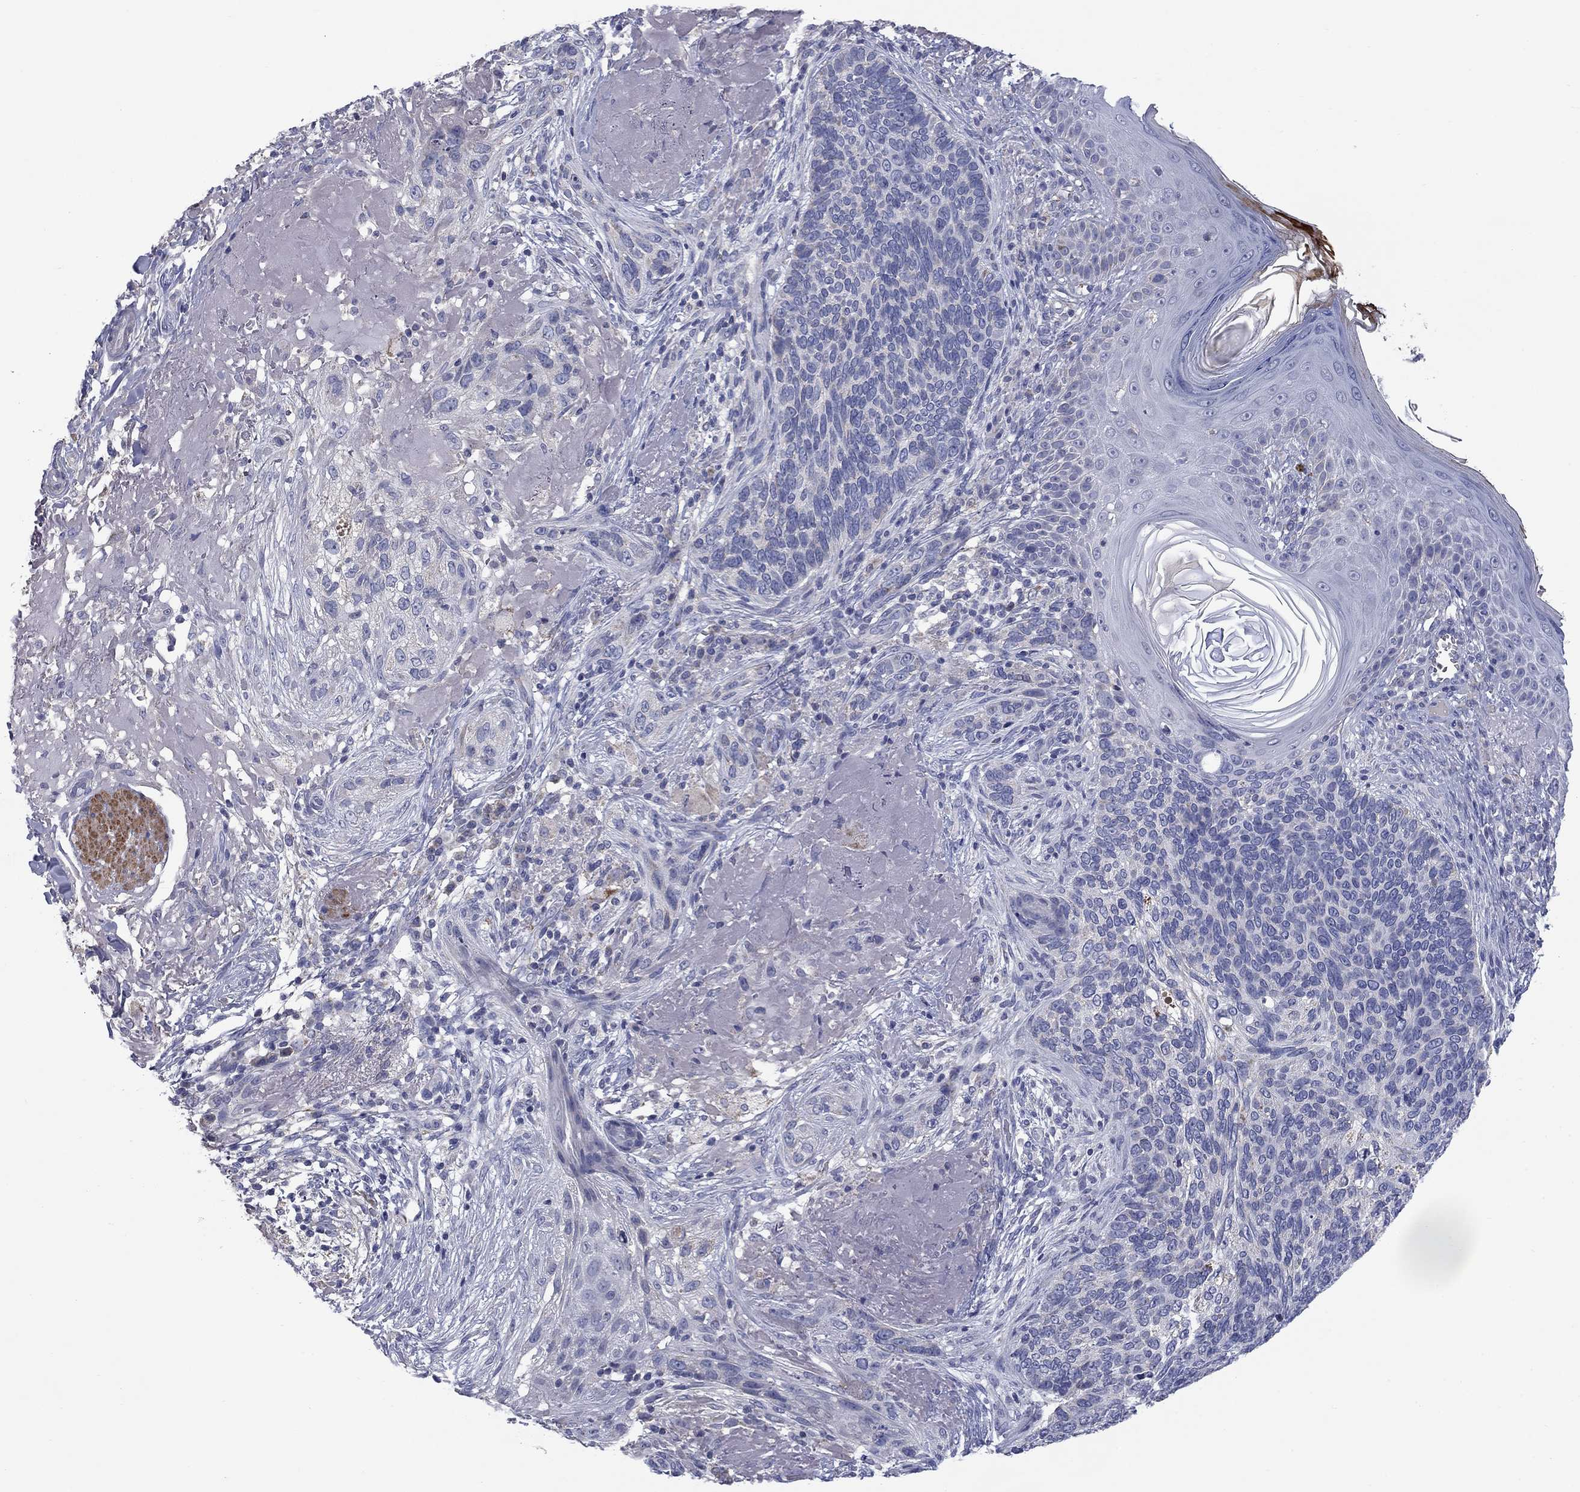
{"staining": {"intensity": "negative", "quantity": "none", "location": "none"}, "tissue": "skin cancer", "cell_type": "Tumor cells", "image_type": "cancer", "snomed": [{"axis": "morphology", "description": "Basal cell carcinoma"}, {"axis": "topography", "description": "Skin"}], "caption": "A histopathology image of human basal cell carcinoma (skin) is negative for staining in tumor cells.", "gene": "FRK", "patient": {"sex": "male", "age": 91}}